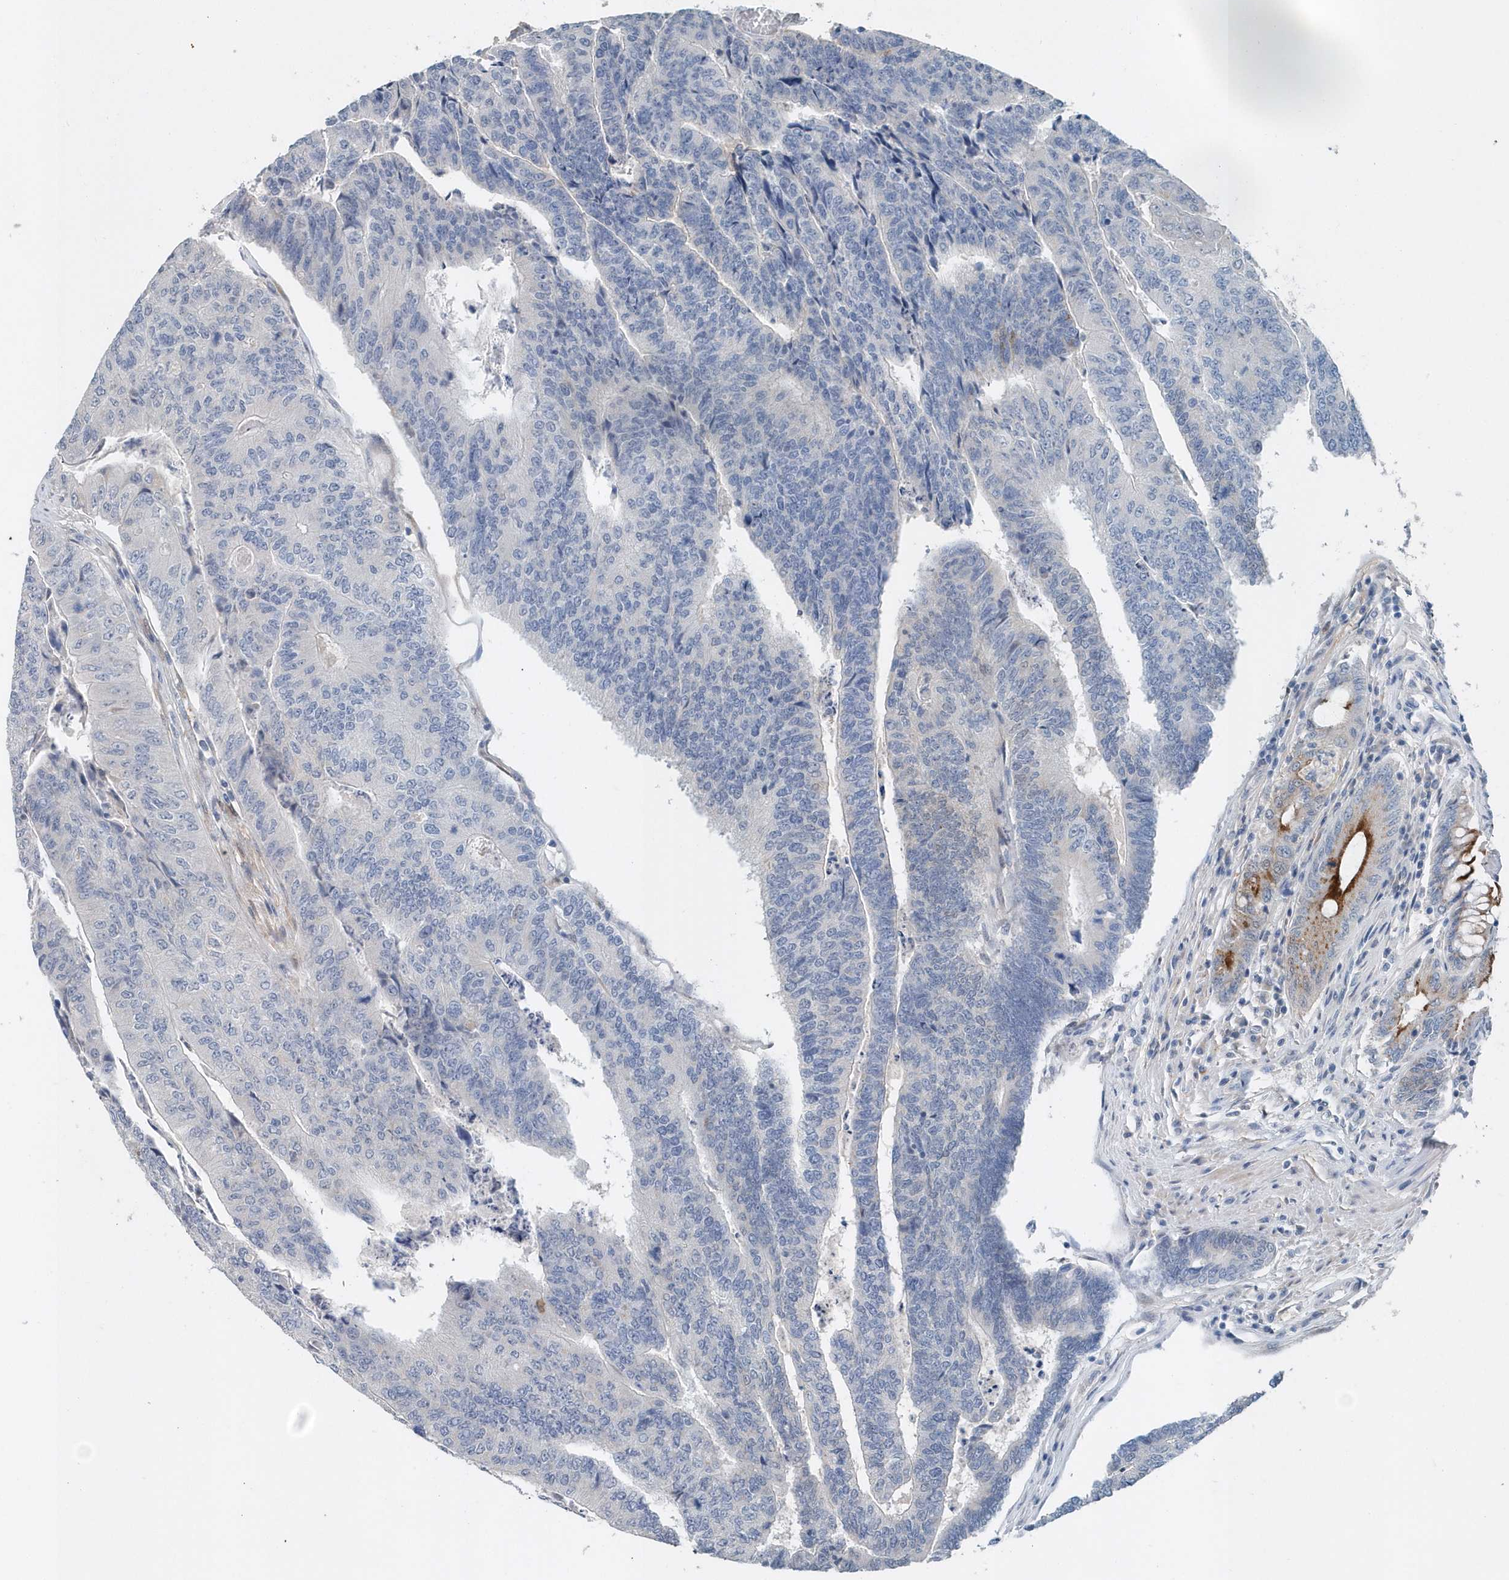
{"staining": {"intensity": "negative", "quantity": "none", "location": "none"}, "tissue": "colorectal cancer", "cell_type": "Tumor cells", "image_type": "cancer", "snomed": [{"axis": "morphology", "description": "Adenocarcinoma, NOS"}, {"axis": "topography", "description": "Colon"}], "caption": "Tumor cells are negative for brown protein staining in colorectal cancer.", "gene": "PFN2", "patient": {"sex": "female", "age": 67}}